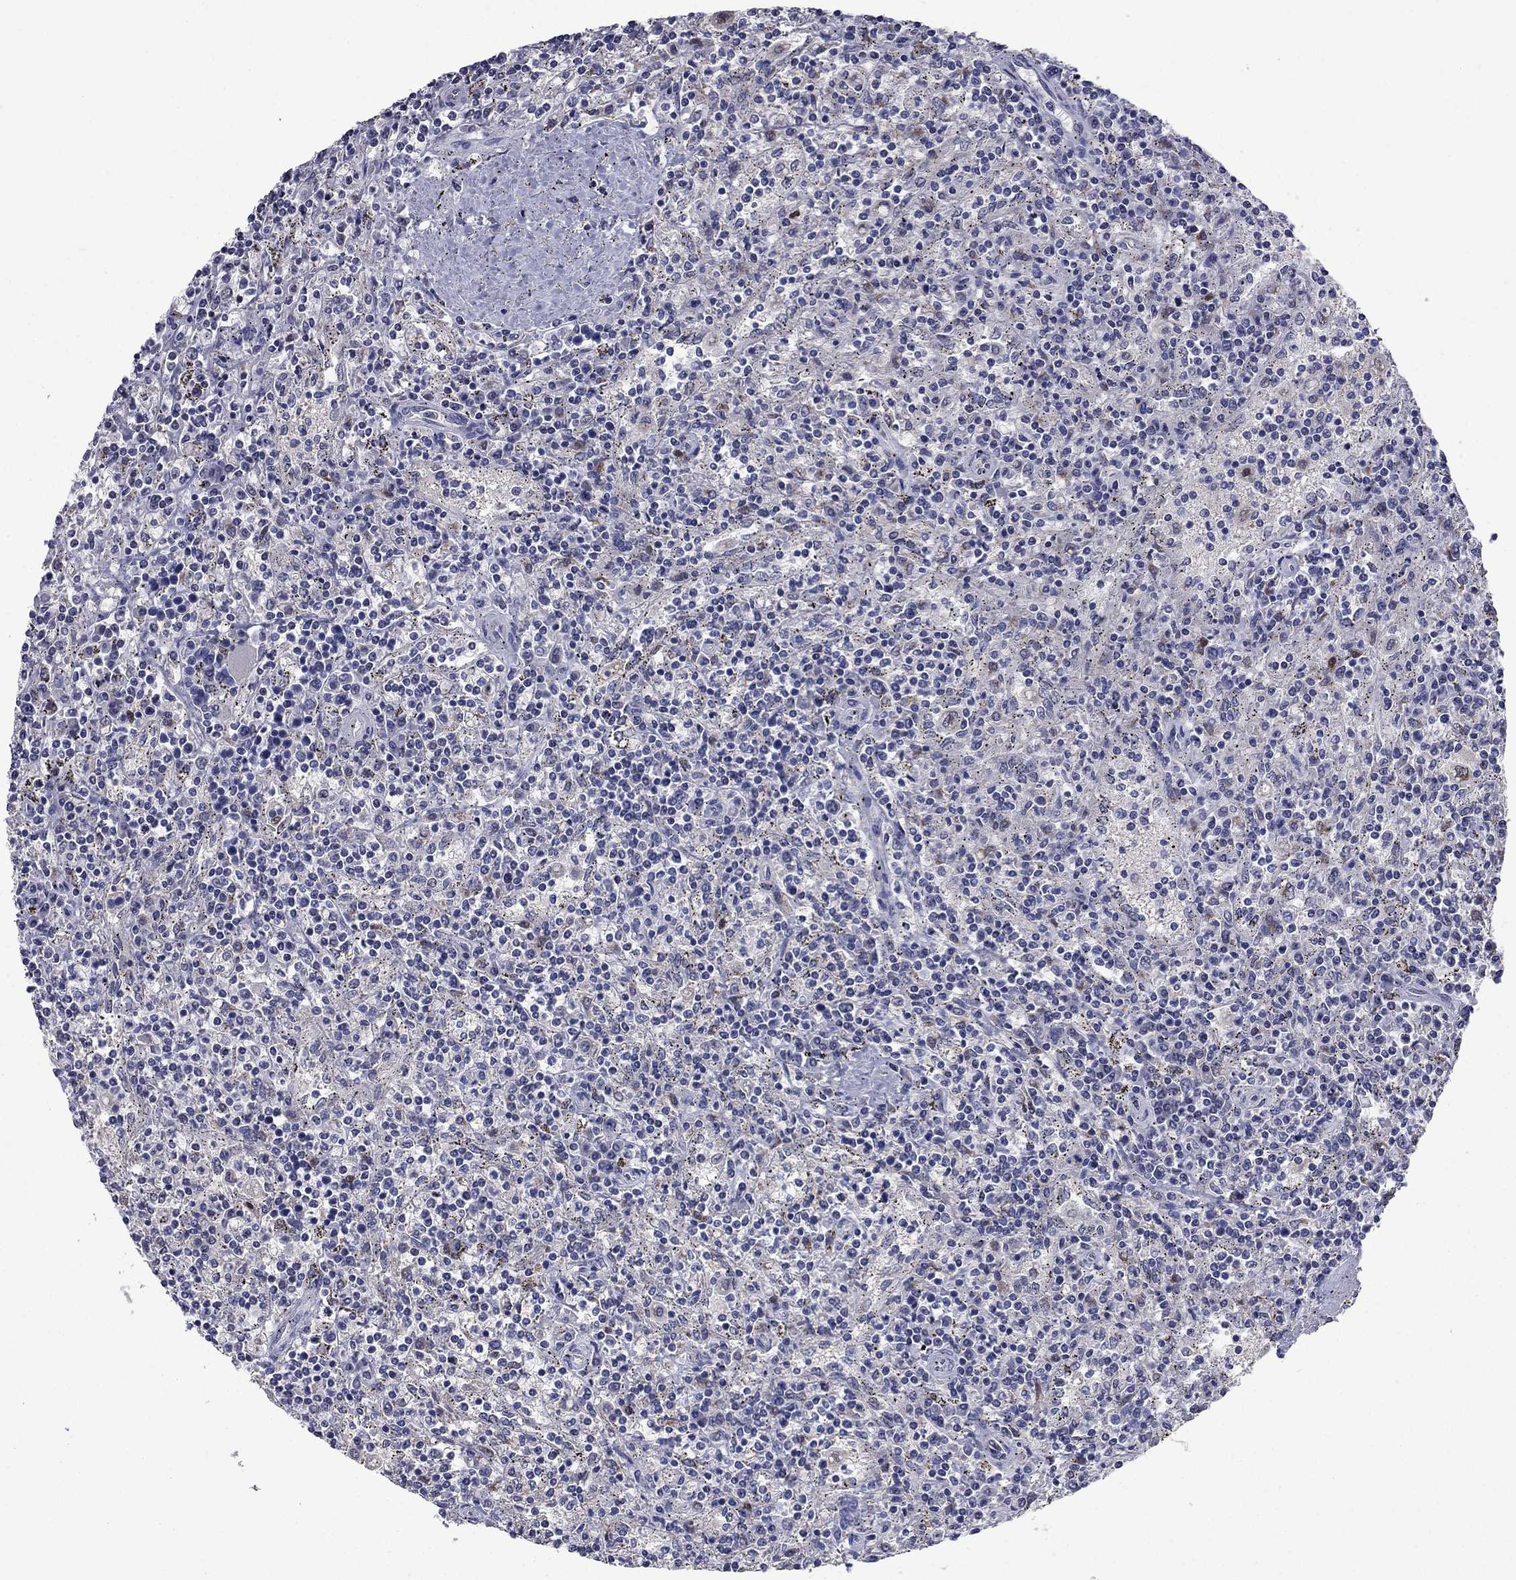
{"staining": {"intensity": "negative", "quantity": "none", "location": "none"}, "tissue": "lymphoma", "cell_type": "Tumor cells", "image_type": "cancer", "snomed": [{"axis": "morphology", "description": "Malignant lymphoma, non-Hodgkin's type, Low grade"}, {"axis": "topography", "description": "Spleen"}], "caption": "DAB immunohistochemical staining of malignant lymphoma, non-Hodgkin's type (low-grade) demonstrates no significant expression in tumor cells. Brightfield microscopy of IHC stained with DAB (brown) and hematoxylin (blue), captured at high magnification.", "gene": "HTR4", "patient": {"sex": "male", "age": 62}}